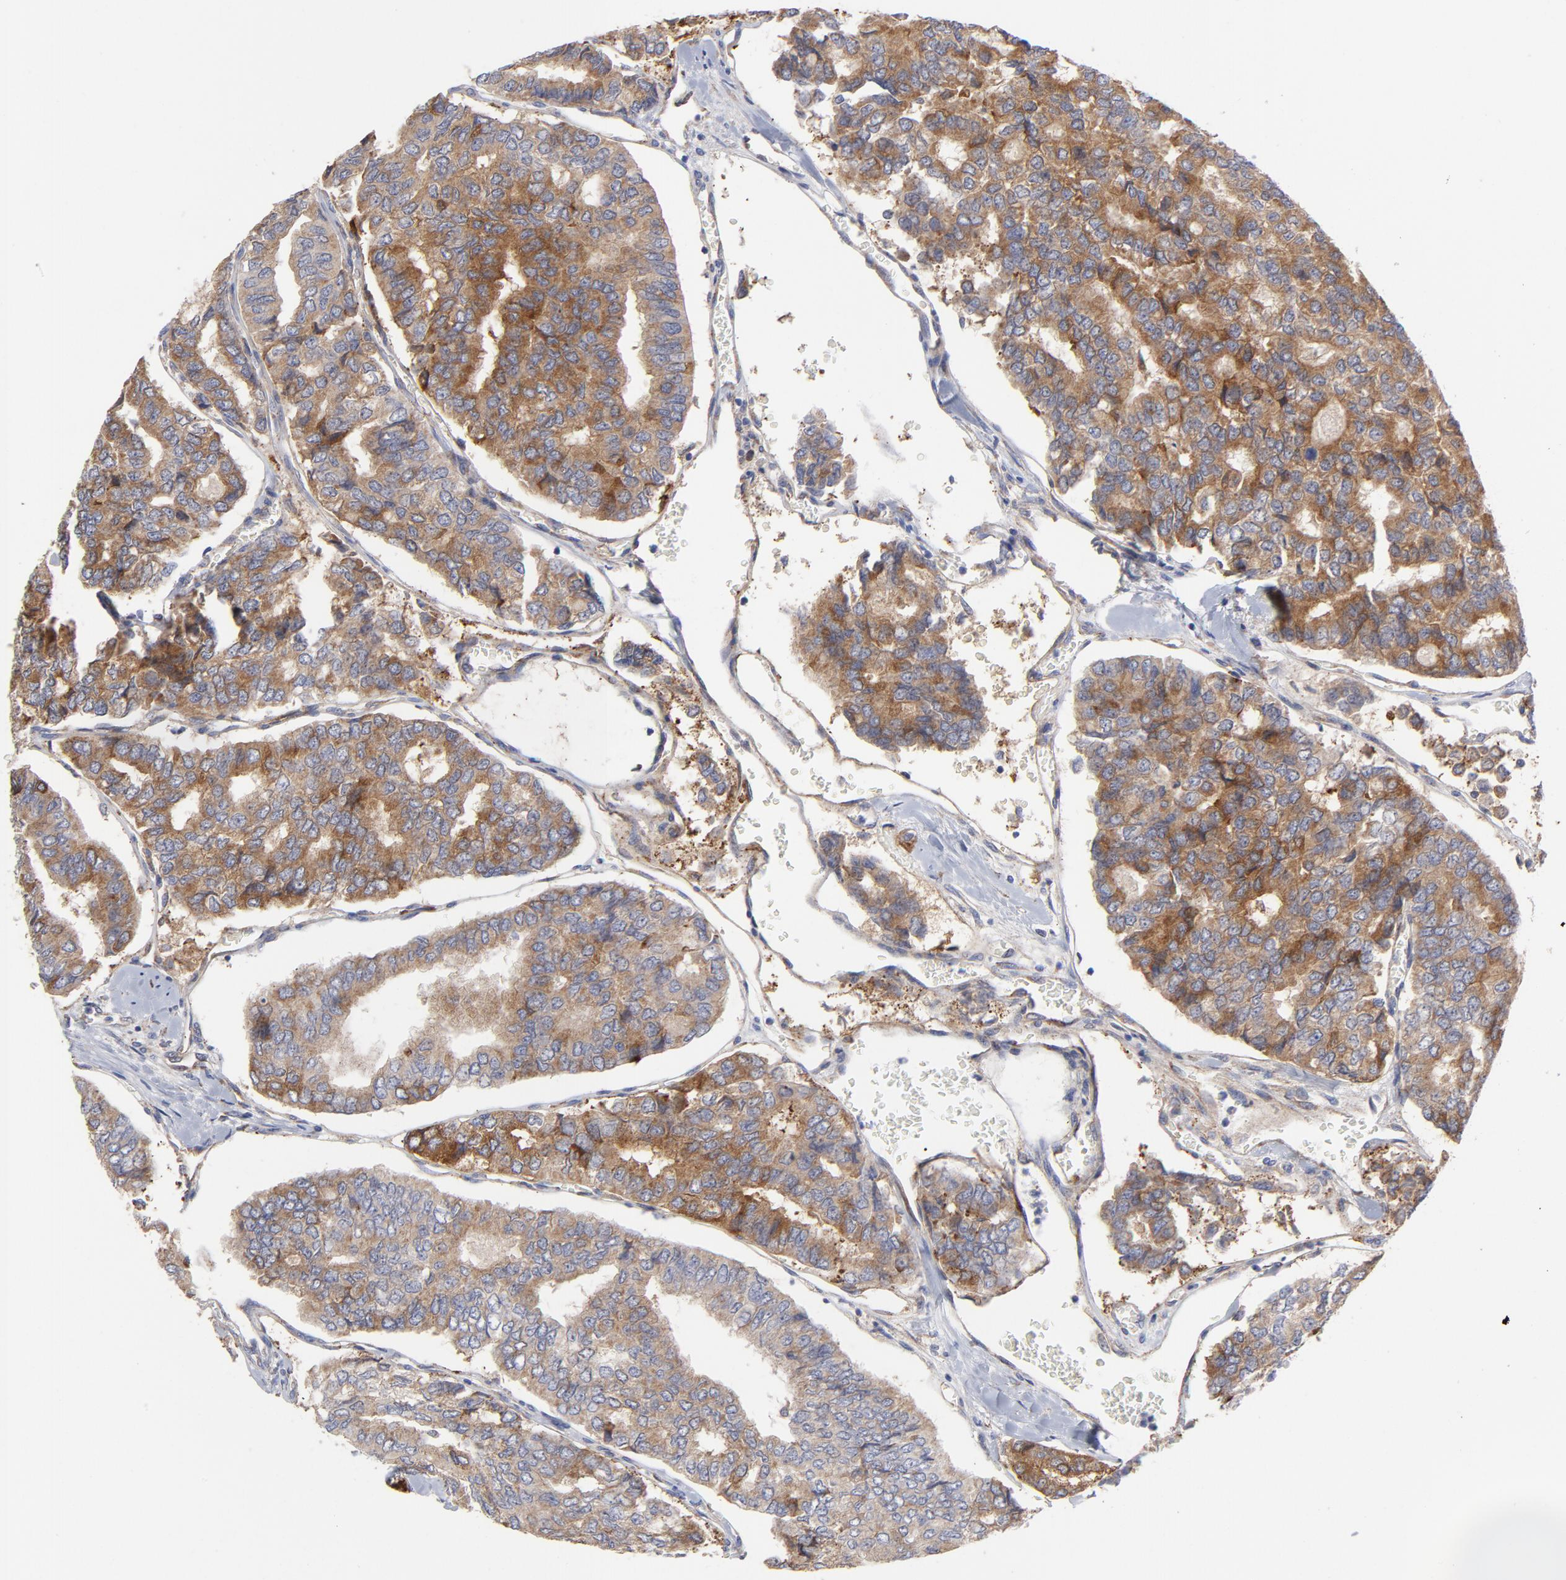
{"staining": {"intensity": "moderate", "quantity": ">75%", "location": "cytoplasmic/membranous"}, "tissue": "thyroid cancer", "cell_type": "Tumor cells", "image_type": "cancer", "snomed": [{"axis": "morphology", "description": "Papillary adenocarcinoma, NOS"}, {"axis": "topography", "description": "Thyroid gland"}], "caption": "DAB (3,3'-diaminobenzidine) immunohistochemical staining of human thyroid cancer (papillary adenocarcinoma) displays moderate cytoplasmic/membranous protein positivity in approximately >75% of tumor cells.", "gene": "RAPGEF3", "patient": {"sex": "female", "age": 35}}